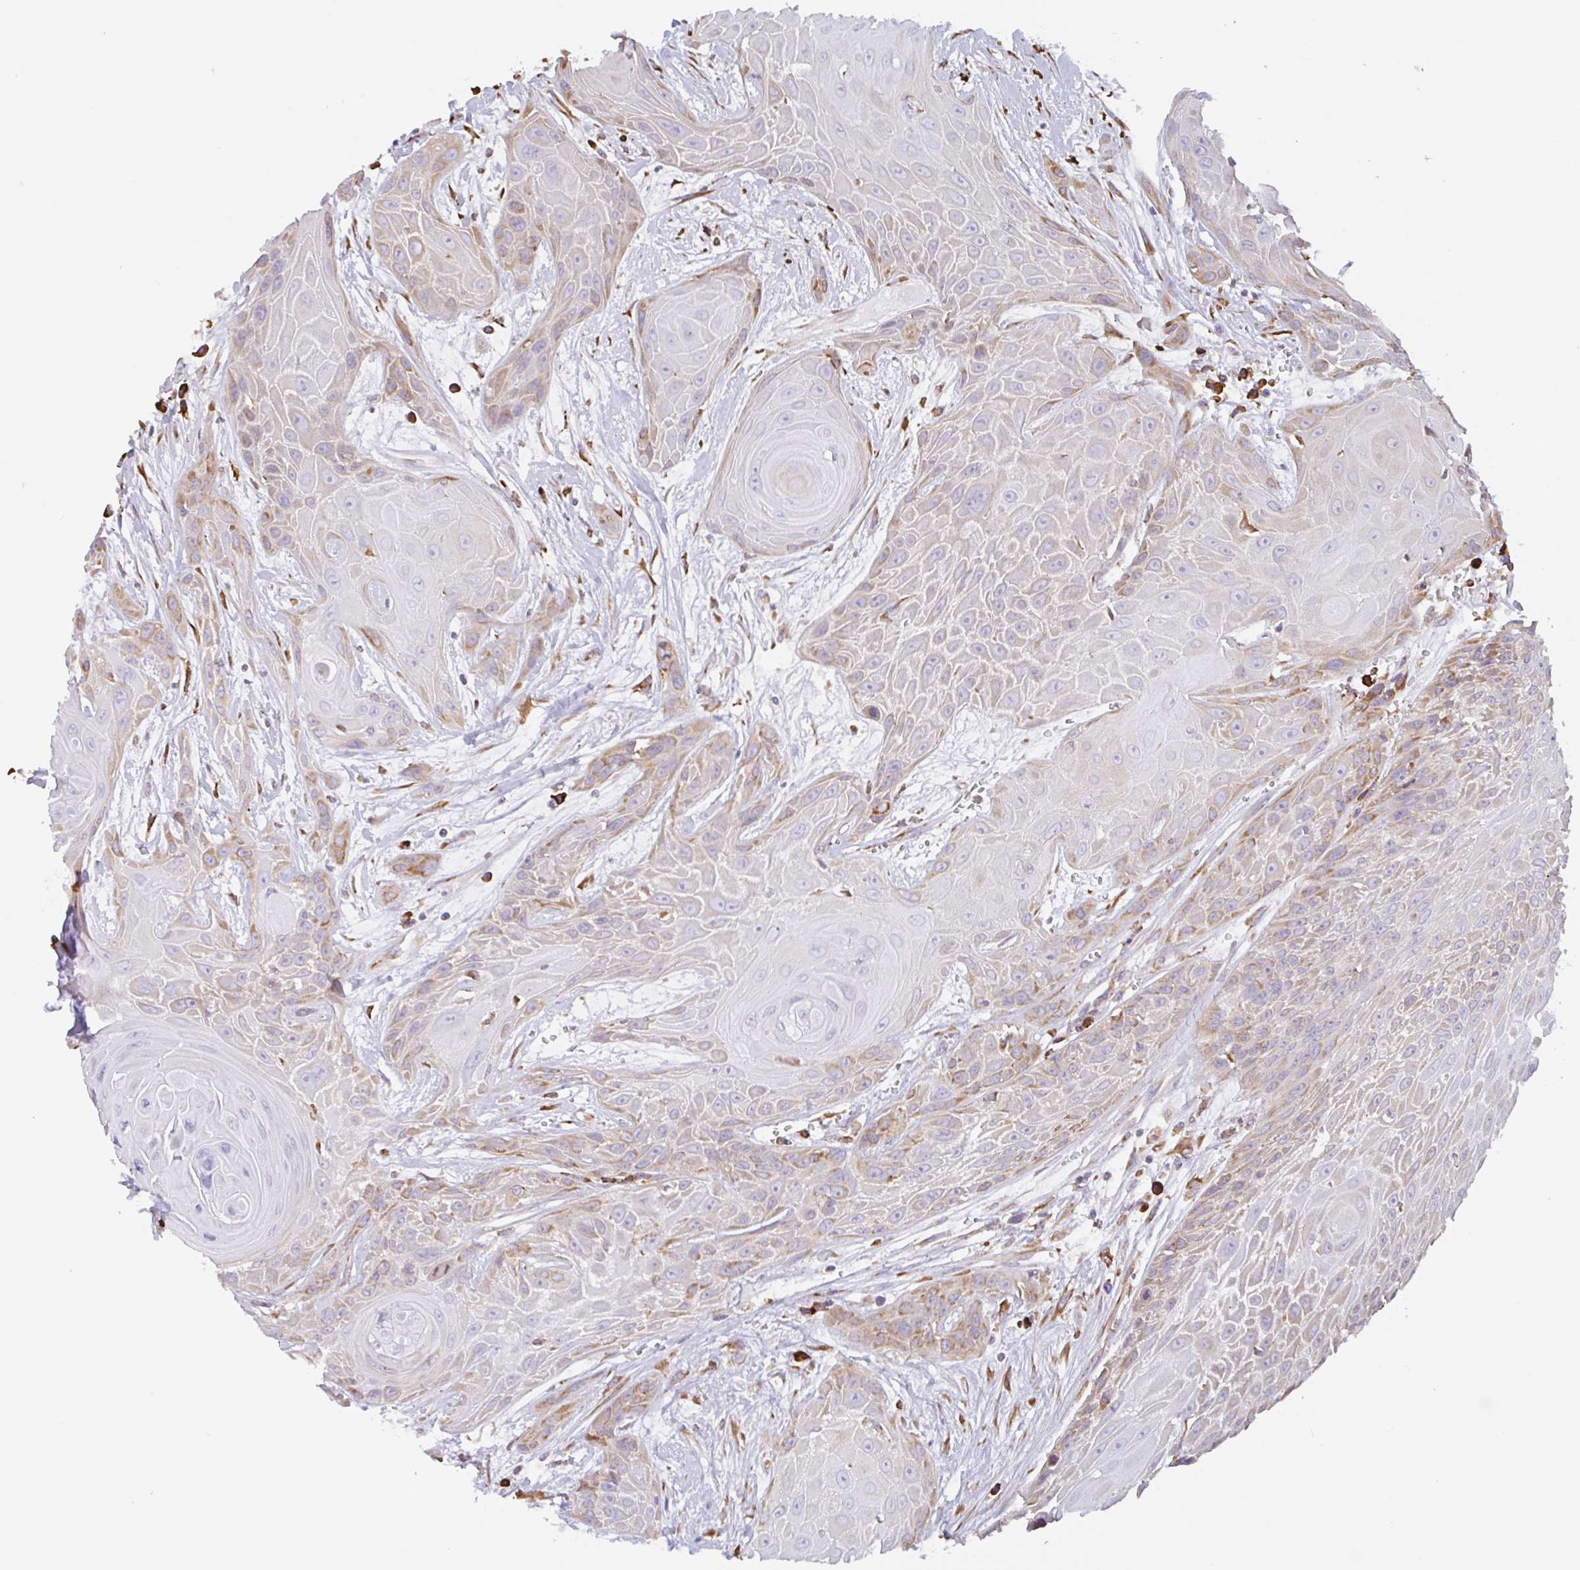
{"staining": {"intensity": "weak", "quantity": "25%-75%", "location": "cytoplasmic/membranous"}, "tissue": "head and neck cancer", "cell_type": "Tumor cells", "image_type": "cancer", "snomed": [{"axis": "morphology", "description": "Squamous cell carcinoma, NOS"}, {"axis": "topography", "description": "Head-Neck"}], "caption": "Head and neck squamous cell carcinoma stained with immunohistochemistry reveals weak cytoplasmic/membranous staining in about 25%-75% of tumor cells. Using DAB (brown) and hematoxylin (blue) stains, captured at high magnification using brightfield microscopy.", "gene": "DOK4", "patient": {"sex": "female", "age": 73}}